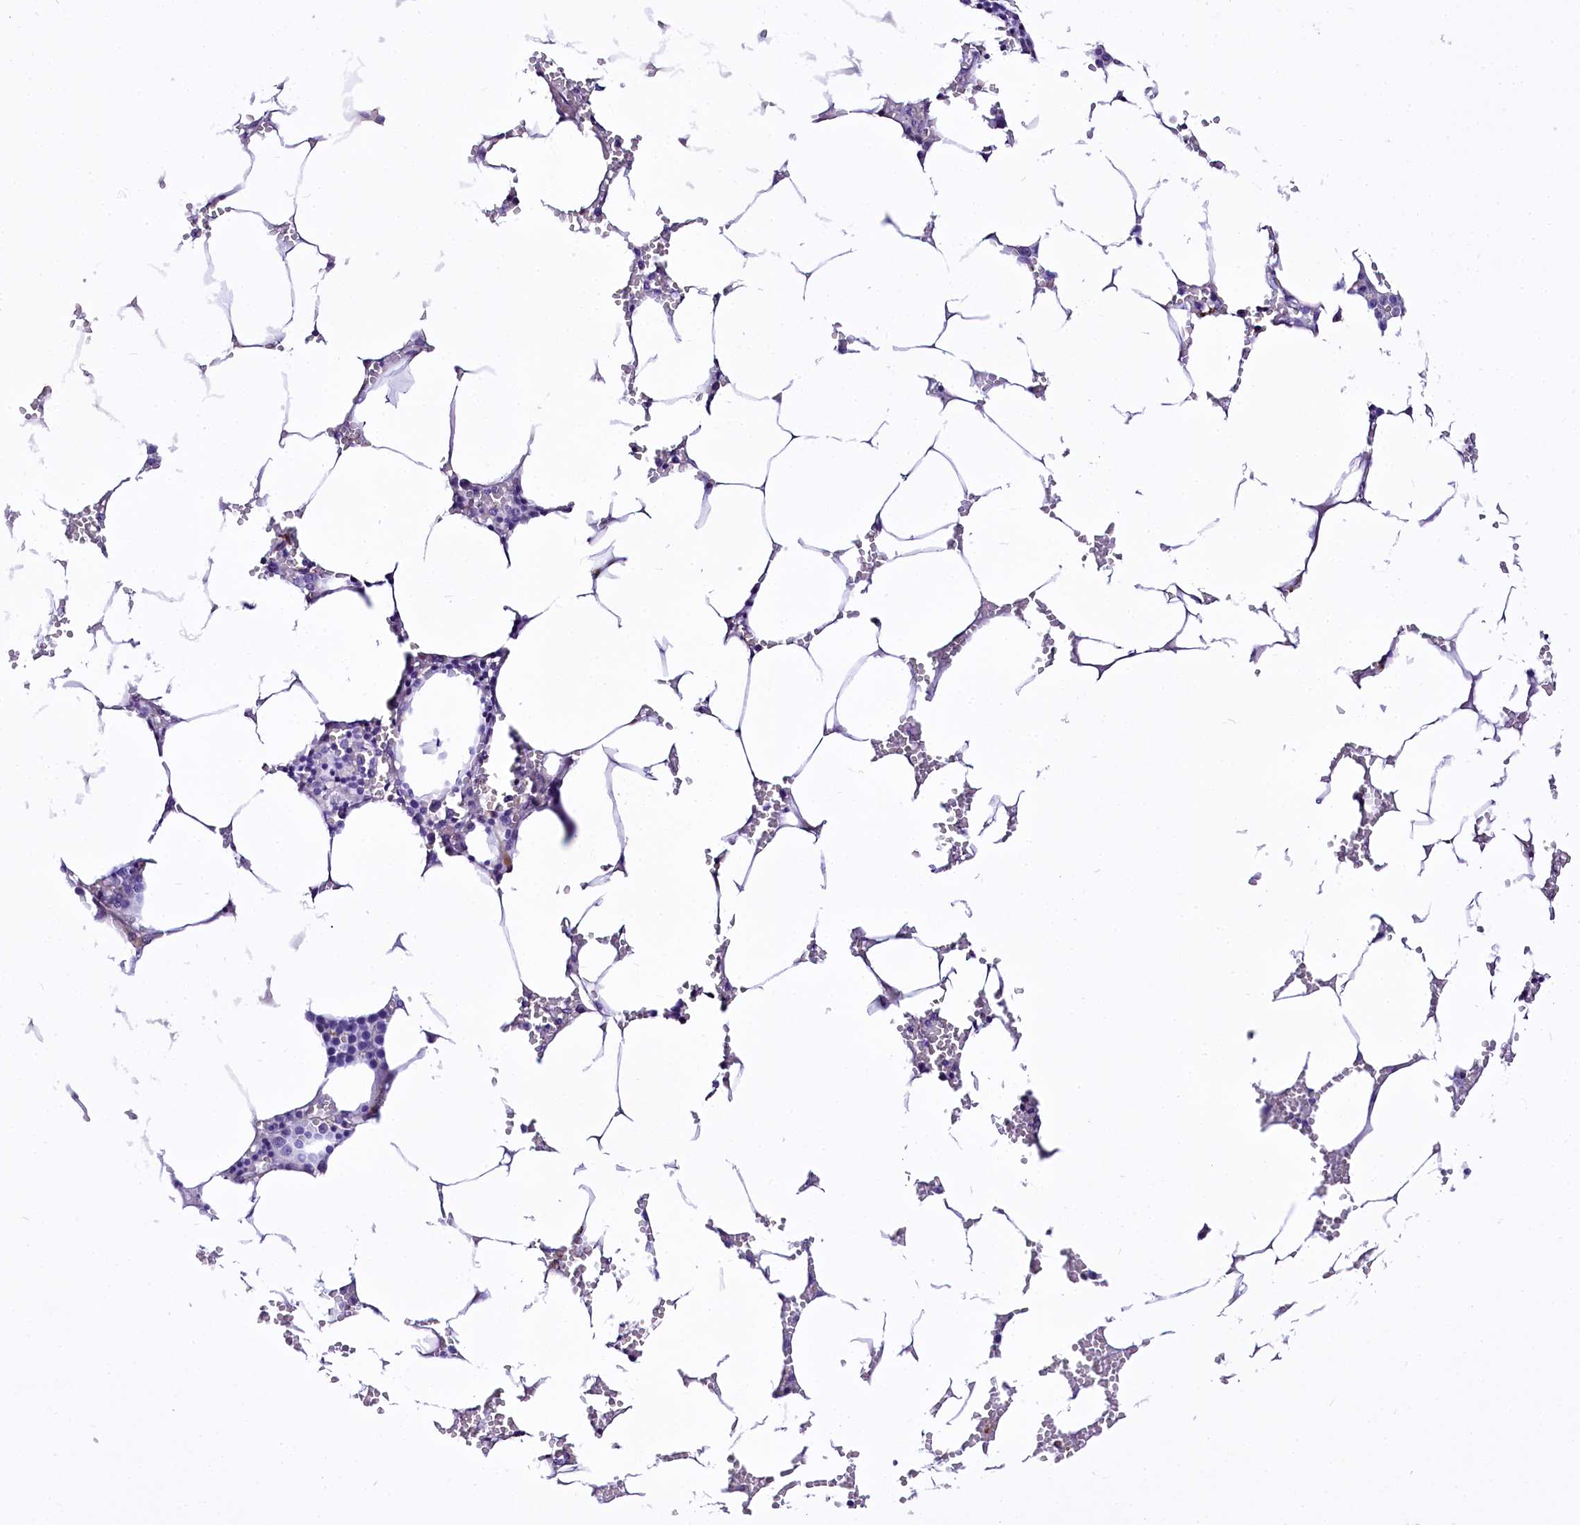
{"staining": {"intensity": "negative", "quantity": "none", "location": "none"}, "tissue": "bone marrow", "cell_type": "Hematopoietic cells", "image_type": "normal", "snomed": [{"axis": "morphology", "description": "Normal tissue, NOS"}, {"axis": "topography", "description": "Bone marrow"}], "caption": "Immunohistochemical staining of unremarkable bone marrow demonstrates no significant staining in hematopoietic cells. Nuclei are stained in blue.", "gene": "A2ML1", "patient": {"sex": "male", "age": 70}}